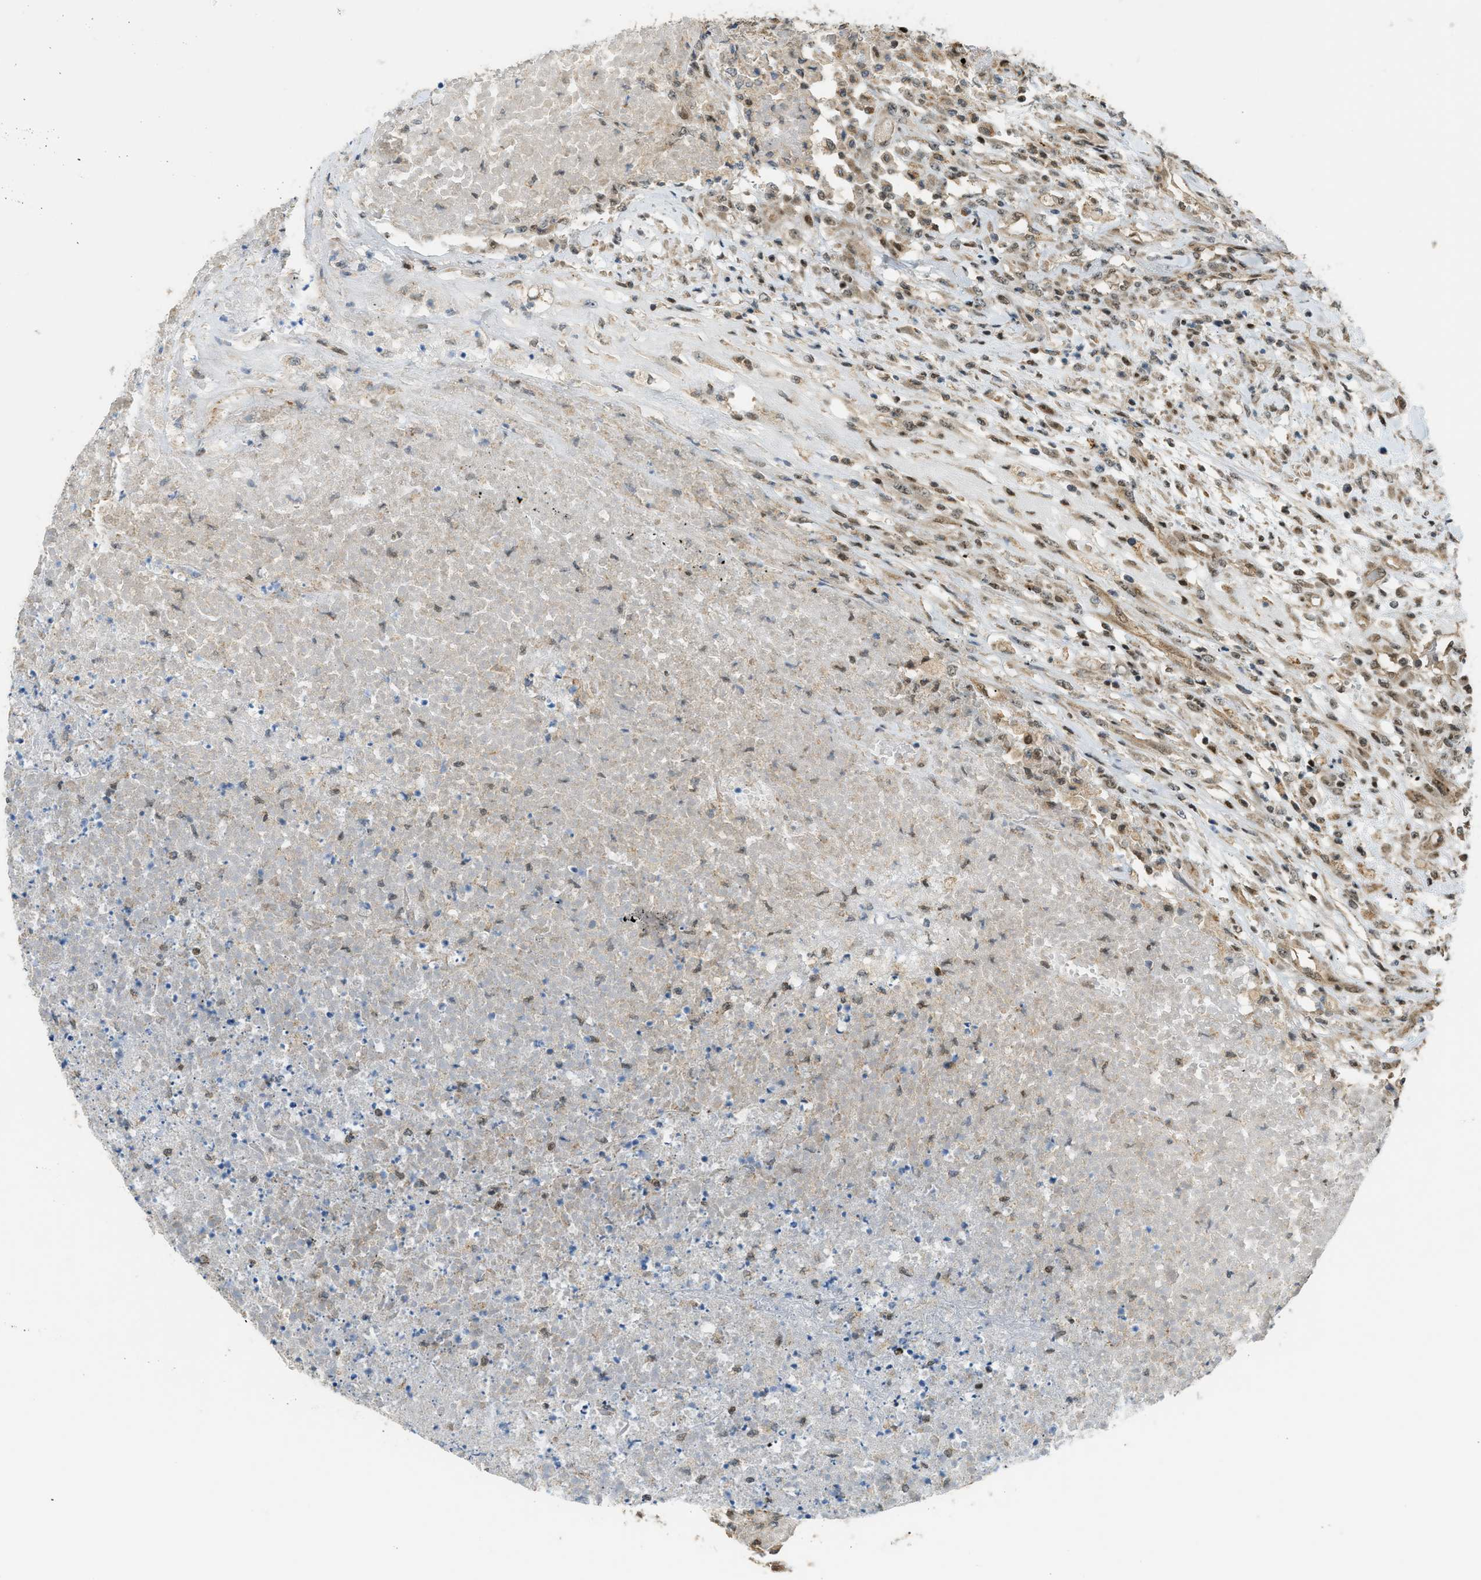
{"staining": {"intensity": "weak", "quantity": "25%-75%", "location": "nuclear"}, "tissue": "testis cancer", "cell_type": "Tumor cells", "image_type": "cancer", "snomed": [{"axis": "morphology", "description": "Seminoma, NOS"}, {"axis": "topography", "description": "Testis"}], "caption": "Testis seminoma tissue exhibits weak nuclear staining in approximately 25%-75% of tumor cells The staining is performed using DAB (3,3'-diaminobenzidine) brown chromogen to label protein expression. The nuclei are counter-stained blue using hematoxylin.", "gene": "CCDC186", "patient": {"sex": "male", "age": 59}}